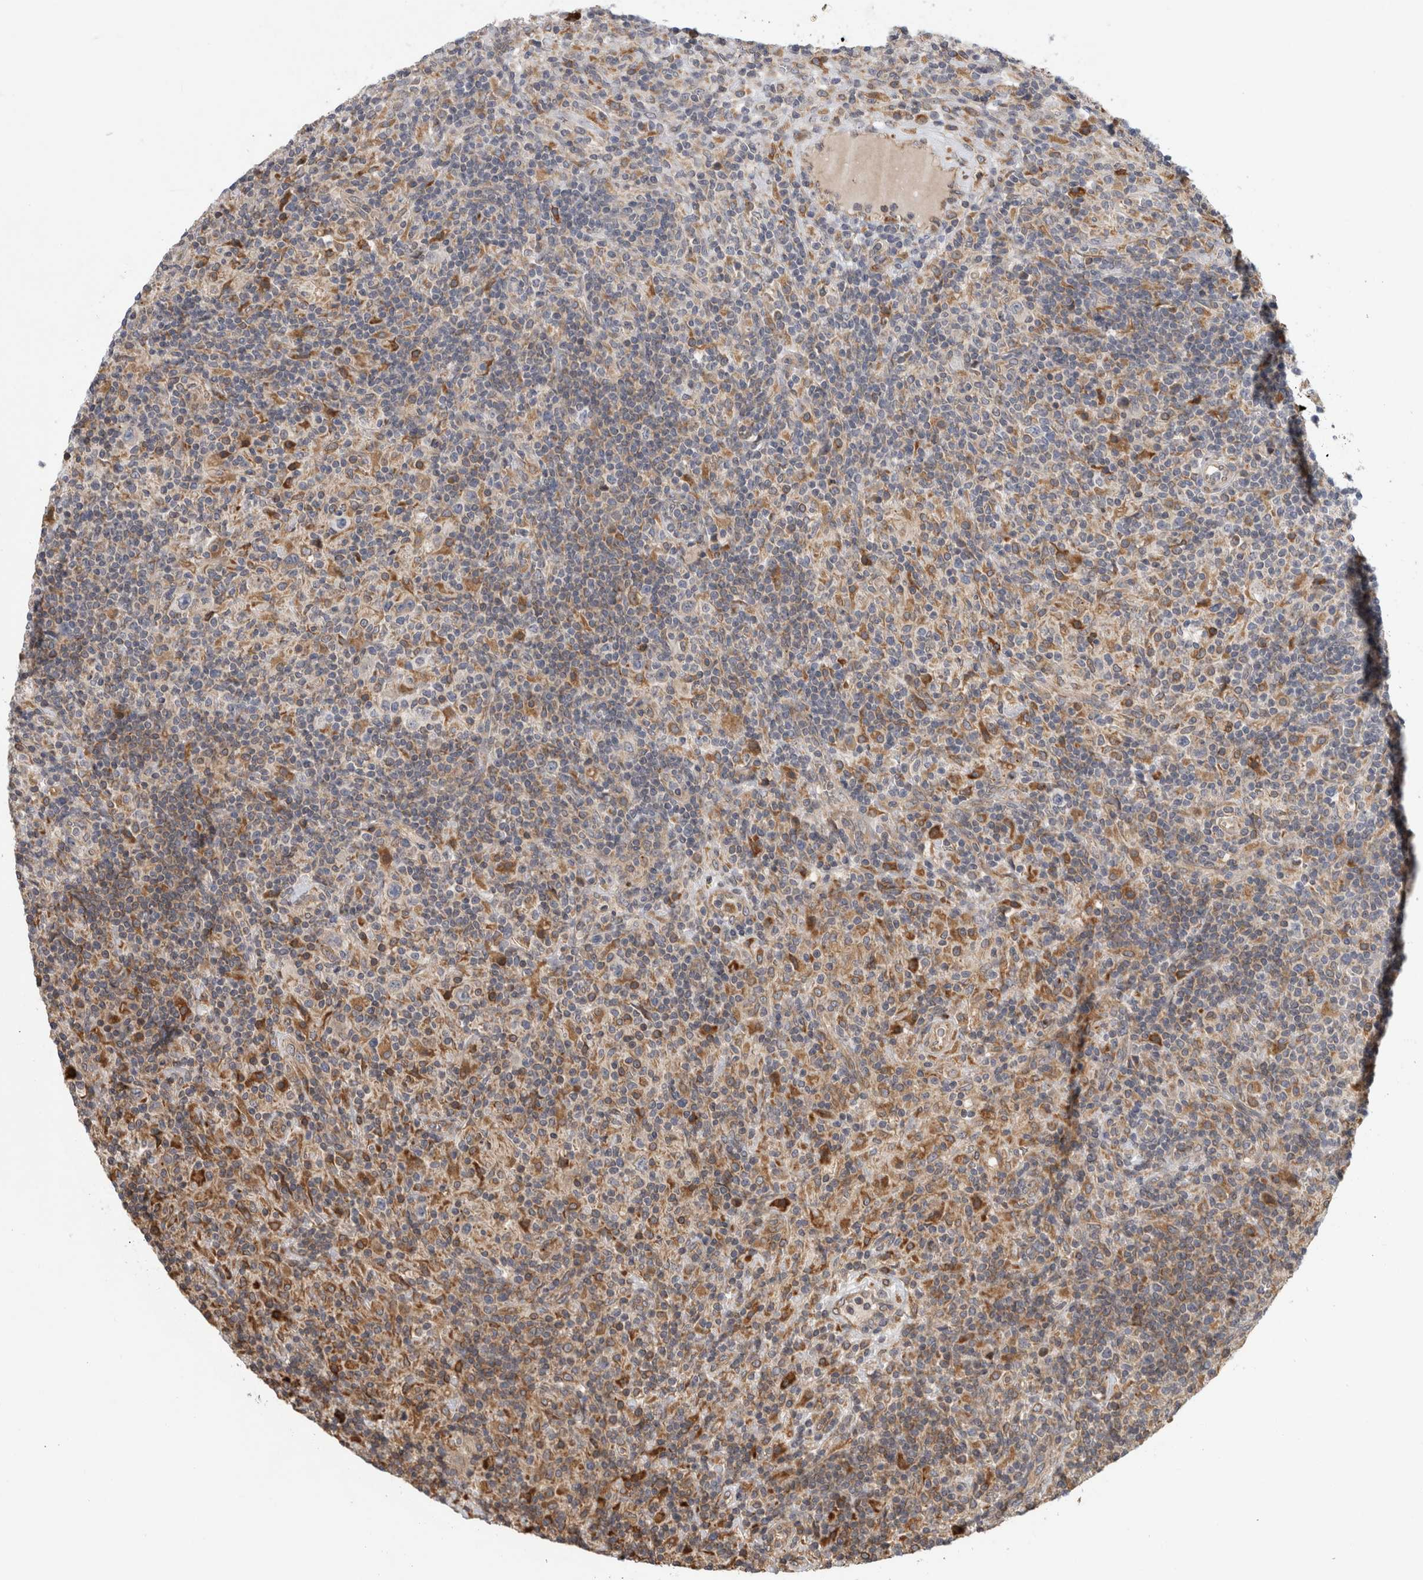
{"staining": {"intensity": "negative", "quantity": "none", "location": "none"}, "tissue": "lymphoma", "cell_type": "Tumor cells", "image_type": "cancer", "snomed": [{"axis": "morphology", "description": "Hodgkin's disease, NOS"}, {"axis": "topography", "description": "Lymph node"}], "caption": "Immunohistochemical staining of lymphoma displays no significant positivity in tumor cells.", "gene": "PARP6", "patient": {"sex": "male", "age": 70}}